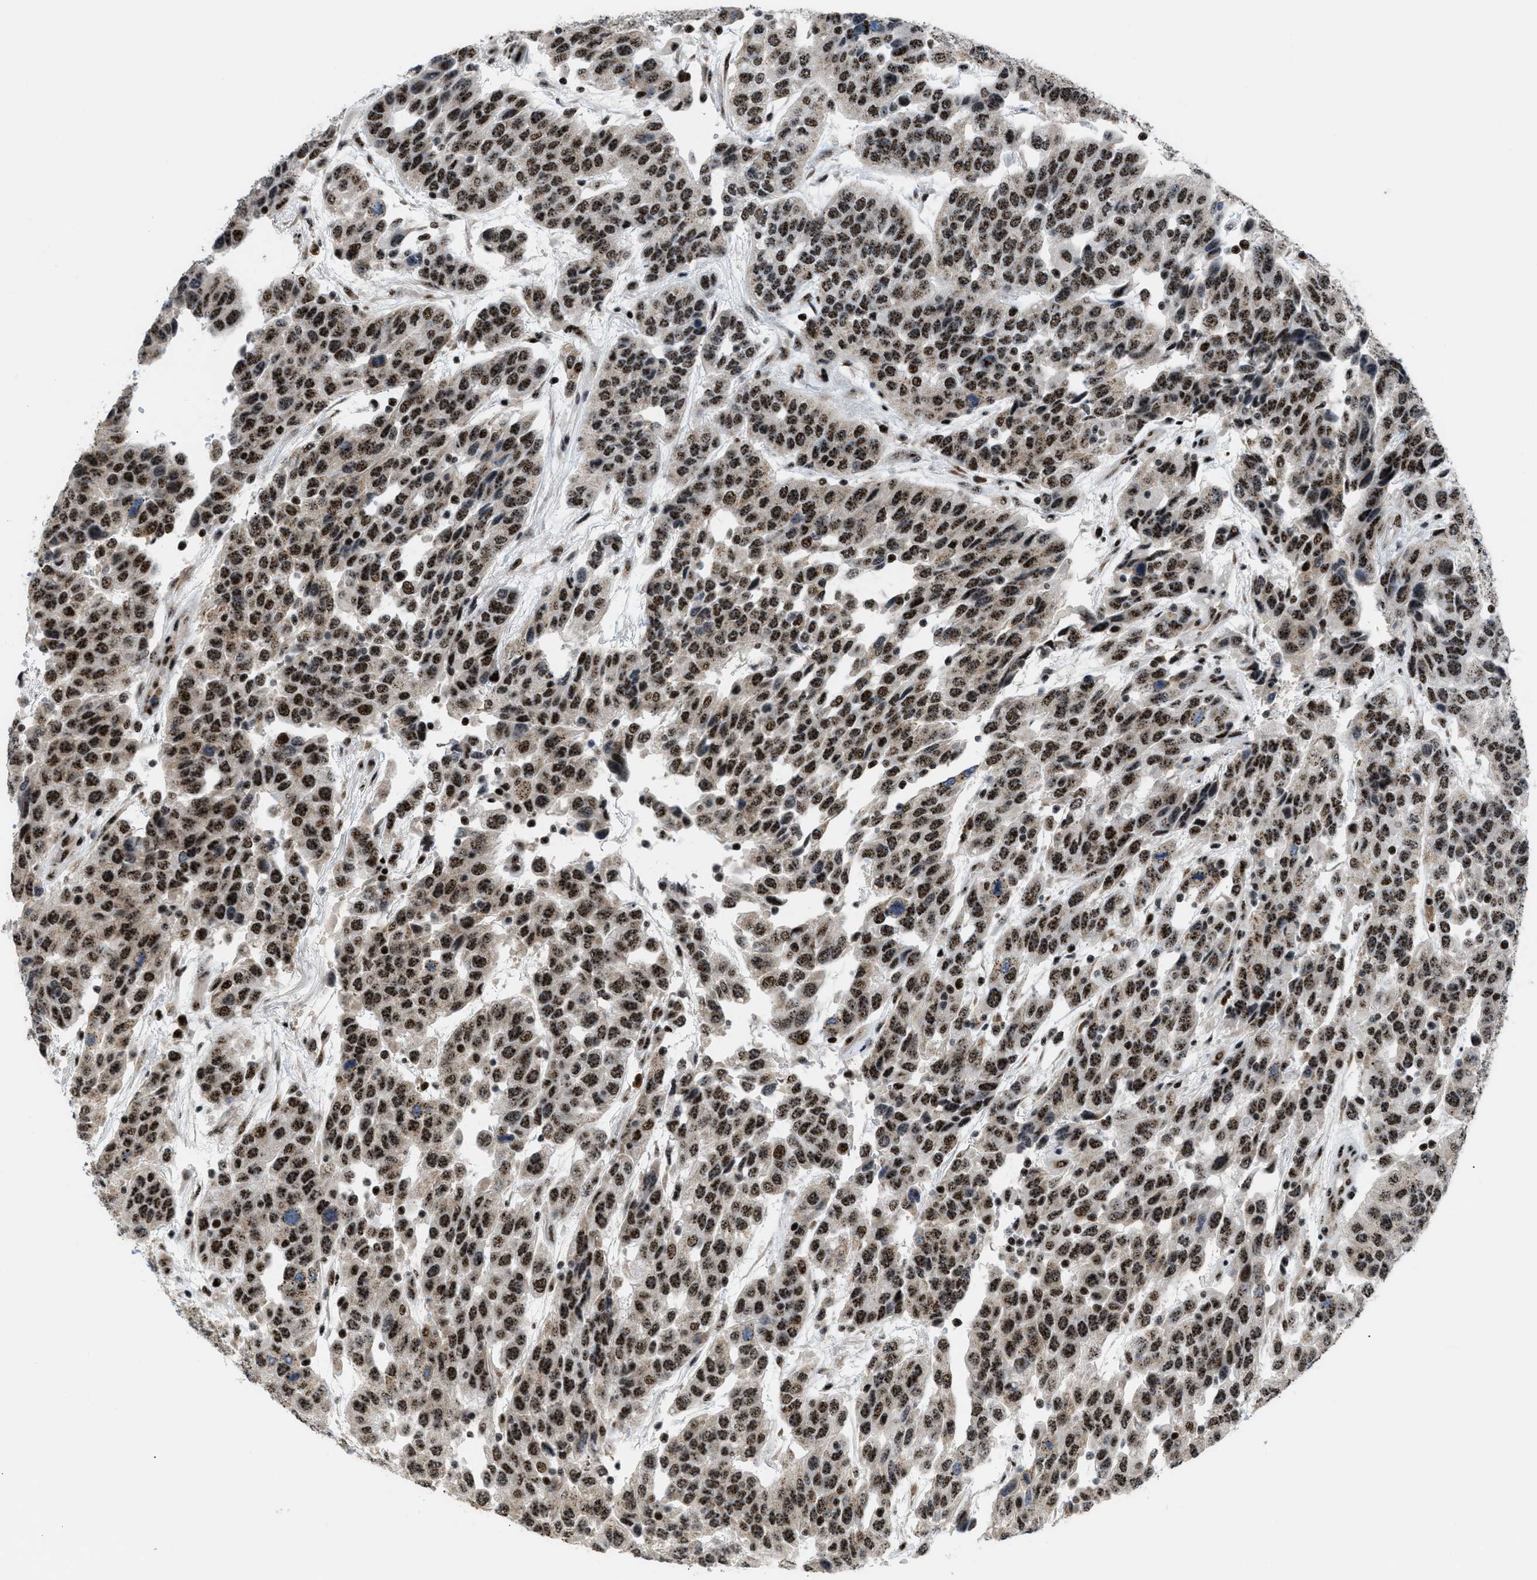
{"staining": {"intensity": "strong", "quantity": ">75%", "location": "nuclear"}, "tissue": "urothelial cancer", "cell_type": "Tumor cells", "image_type": "cancer", "snomed": [{"axis": "morphology", "description": "Urothelial carcinoma, High grade"}, {"axis": "topography", "description": "Urinary bladder"}], "caption": "Urothelial cancer stained for a protein (brown) shows strong nuclear positive expression in approximately >75% of tumor cells.", "gene": "CDR2", "patient": {"sex": "female", "age": 80}}